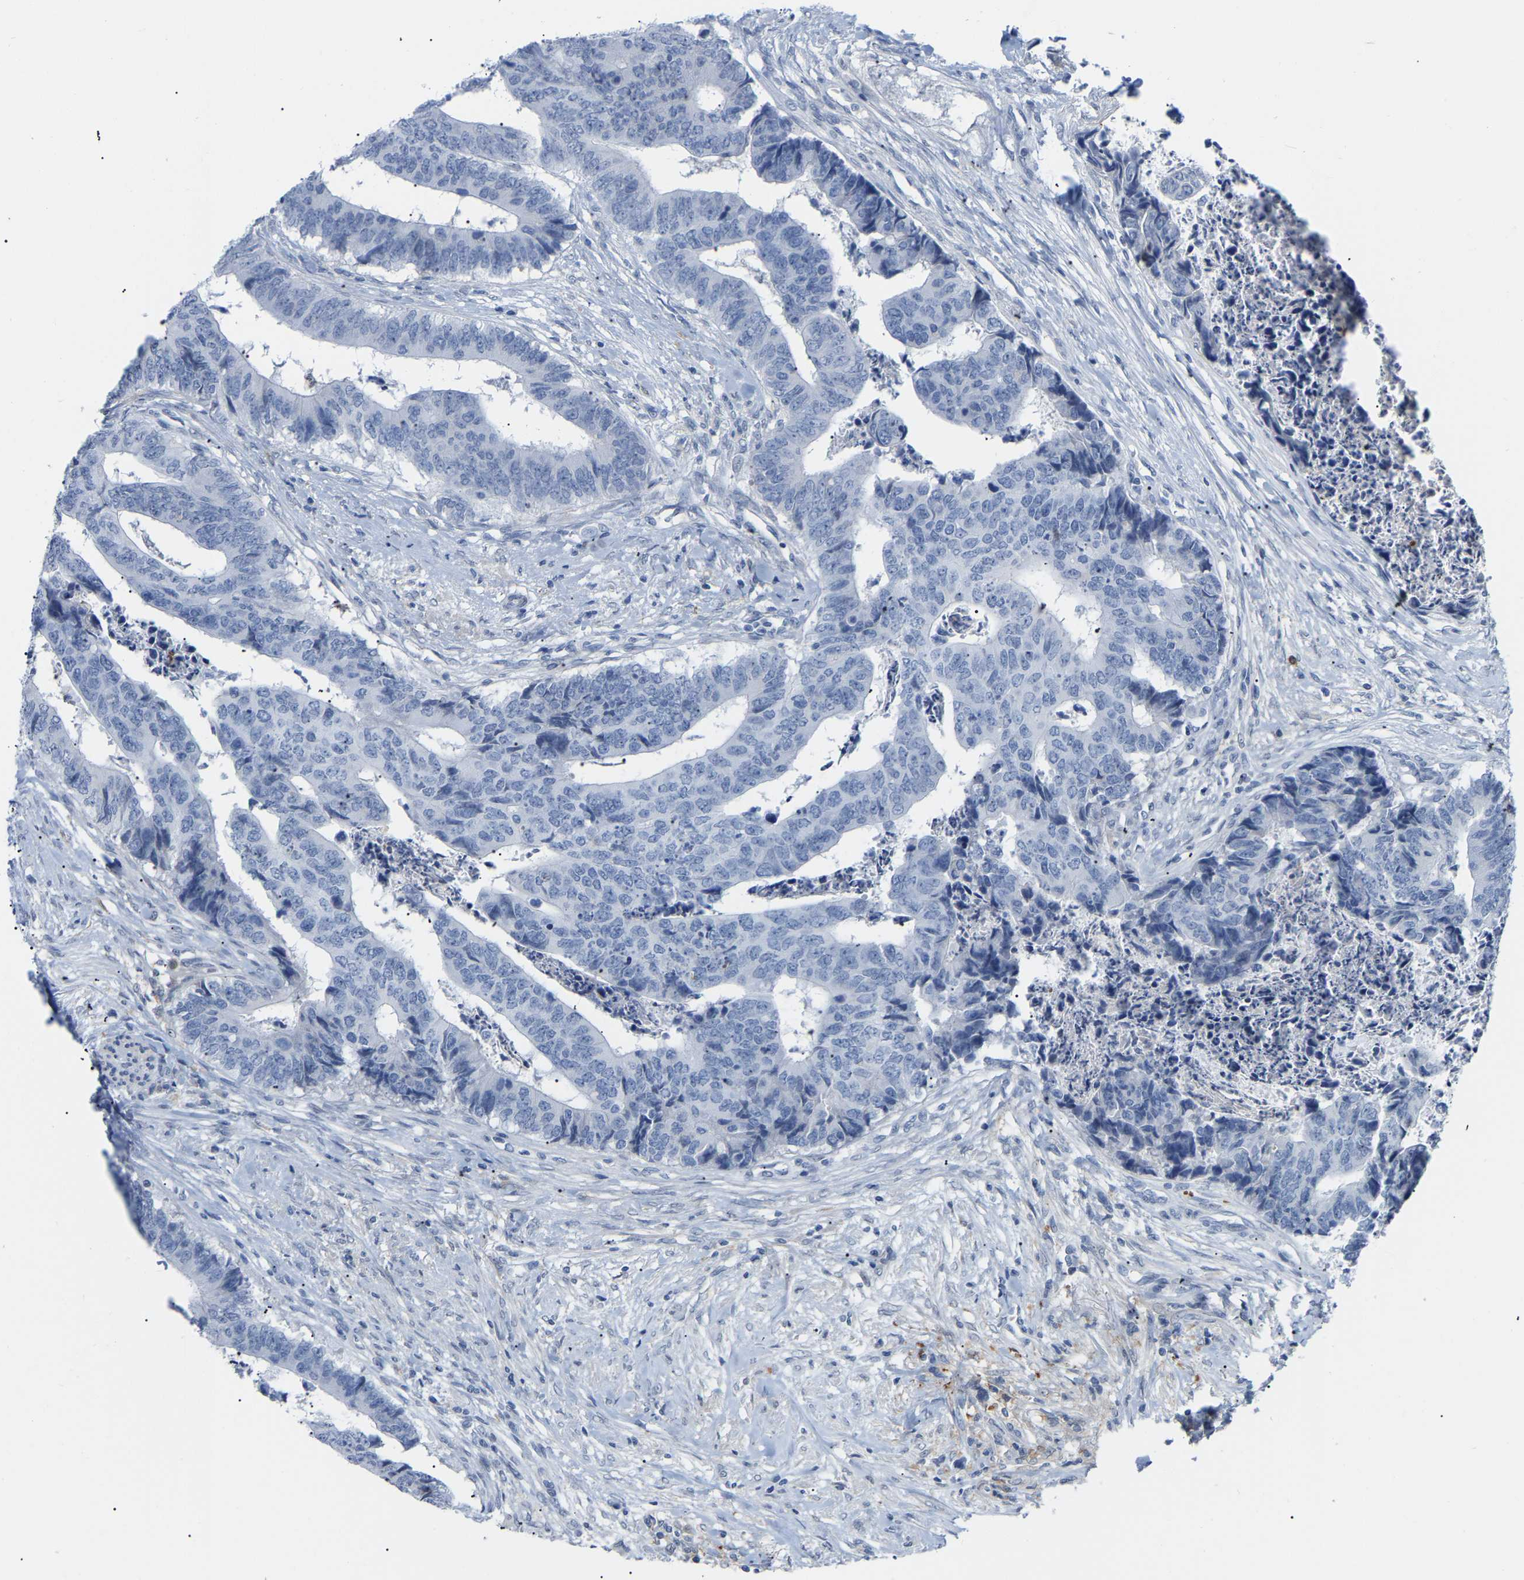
{"staining": {"intensity": "negative", "quantity": "none", "location": "none"}, "tissue": "colorectal cancer", "cell_type": "Tumor cells", "image_type": "cancer", "snomed": [{"axis": "morphology", "description": "Adenocarcinoma, NOS"}, {"axis": "topography", "description": "Rectum"}], "caption": "Immunohistochemistry (IHC) image of neoplastic tissue: colorectal cancer stained with DAB reveals no significant protein expression in tumor cells. (Stains: DAB (3,3'-diaminobenzidine) immunohistochemistry with hematoxylin counter stain, Microscopy: brightfield microscopy at high magnification).", "gene": "ABTB2", "patient": {"sex": "male", "age": 84}}